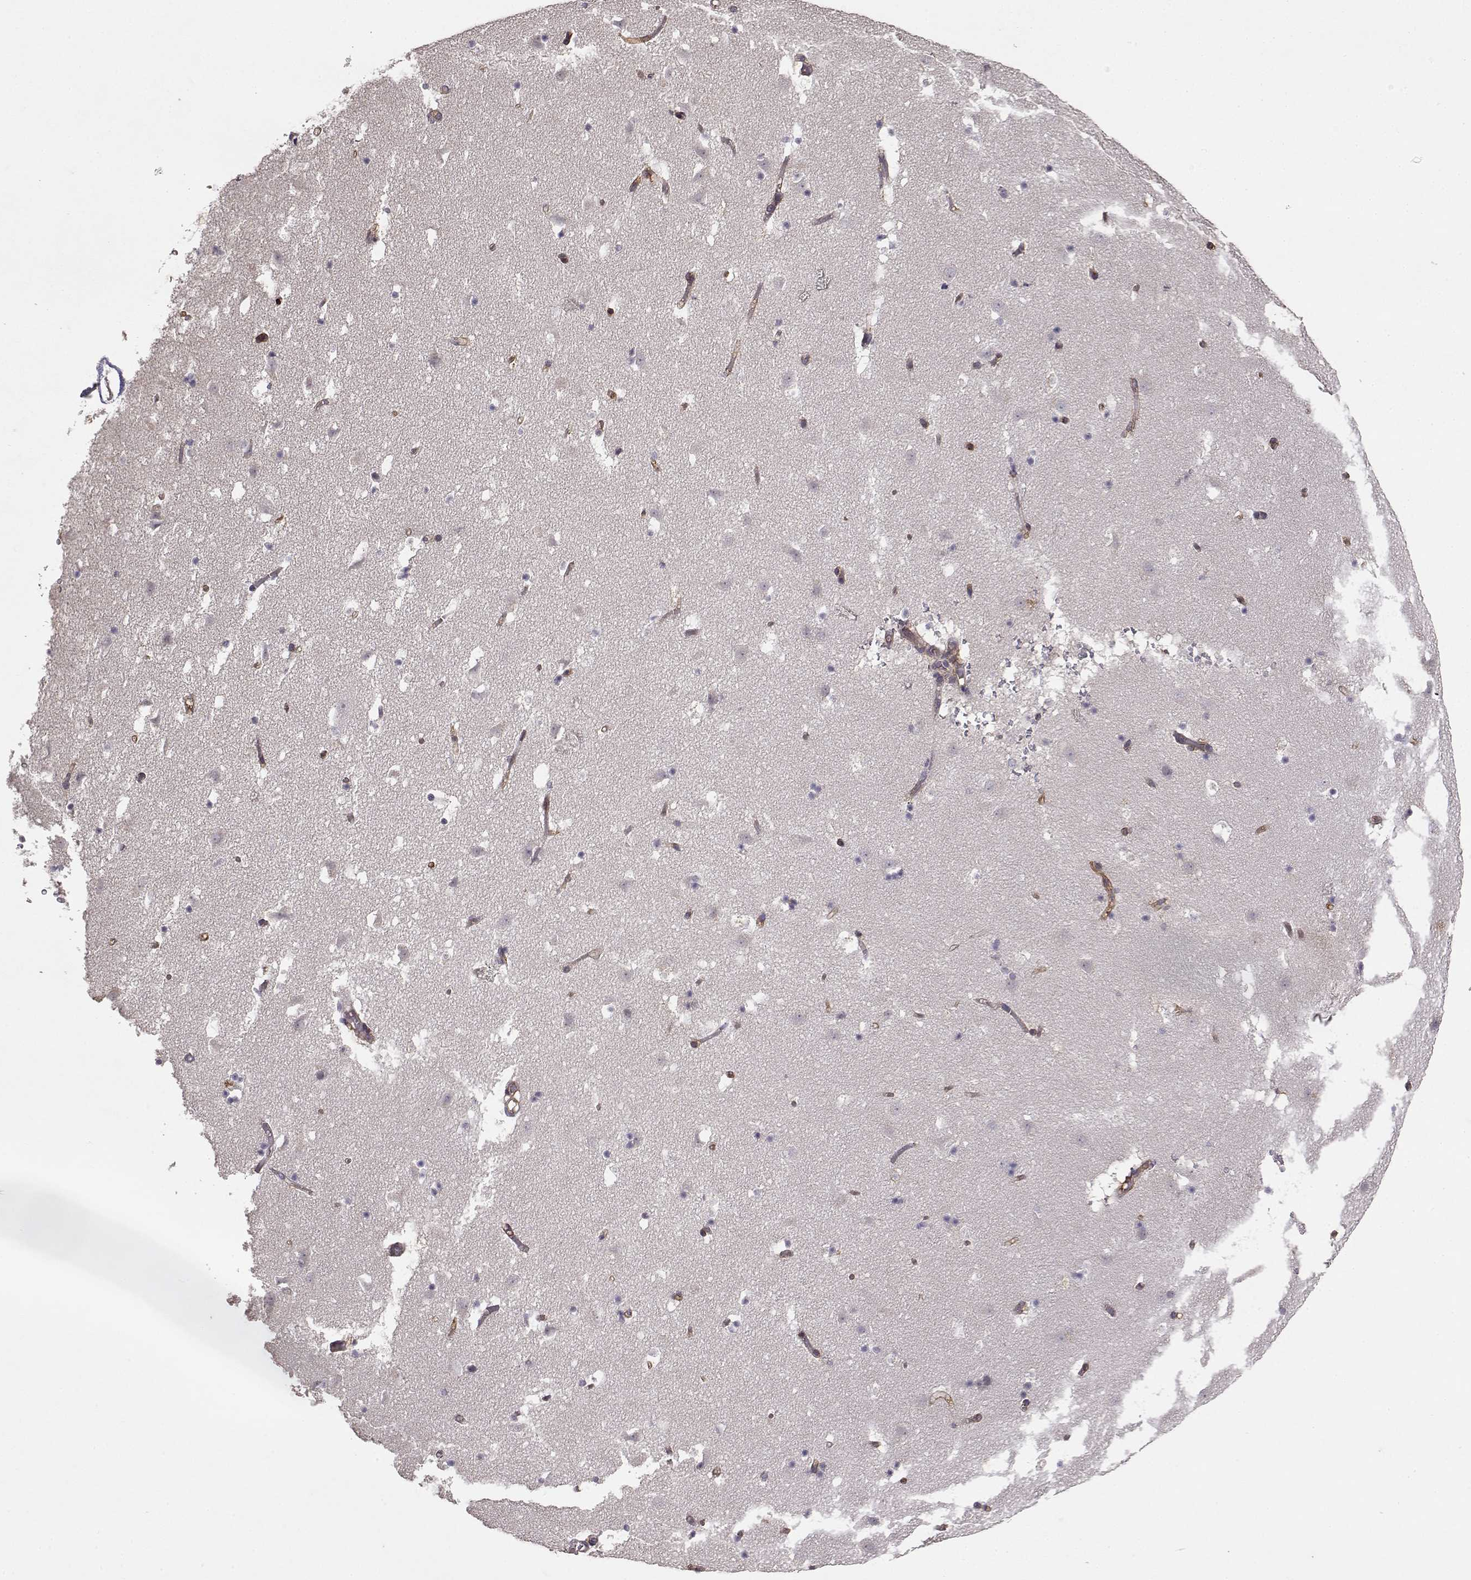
{"staining": {"intensity": "negative", "quantity": "none", "location": "none"}, "tissue": "caudate", "cell_type": "Glial cells", "image_type": "normal", "snomed": [{"axis": "morphology", "description": "Normal tissue, NOS"}, {"axis": "topography", "description": "Lateral ventricle wall"}], "caption": "This is an IHC photomicrograph of unremarkable human caudate. There is no expression in glial cells.", "gene": "IFITM1", "patient": {"sex": "female", "age": 42}}